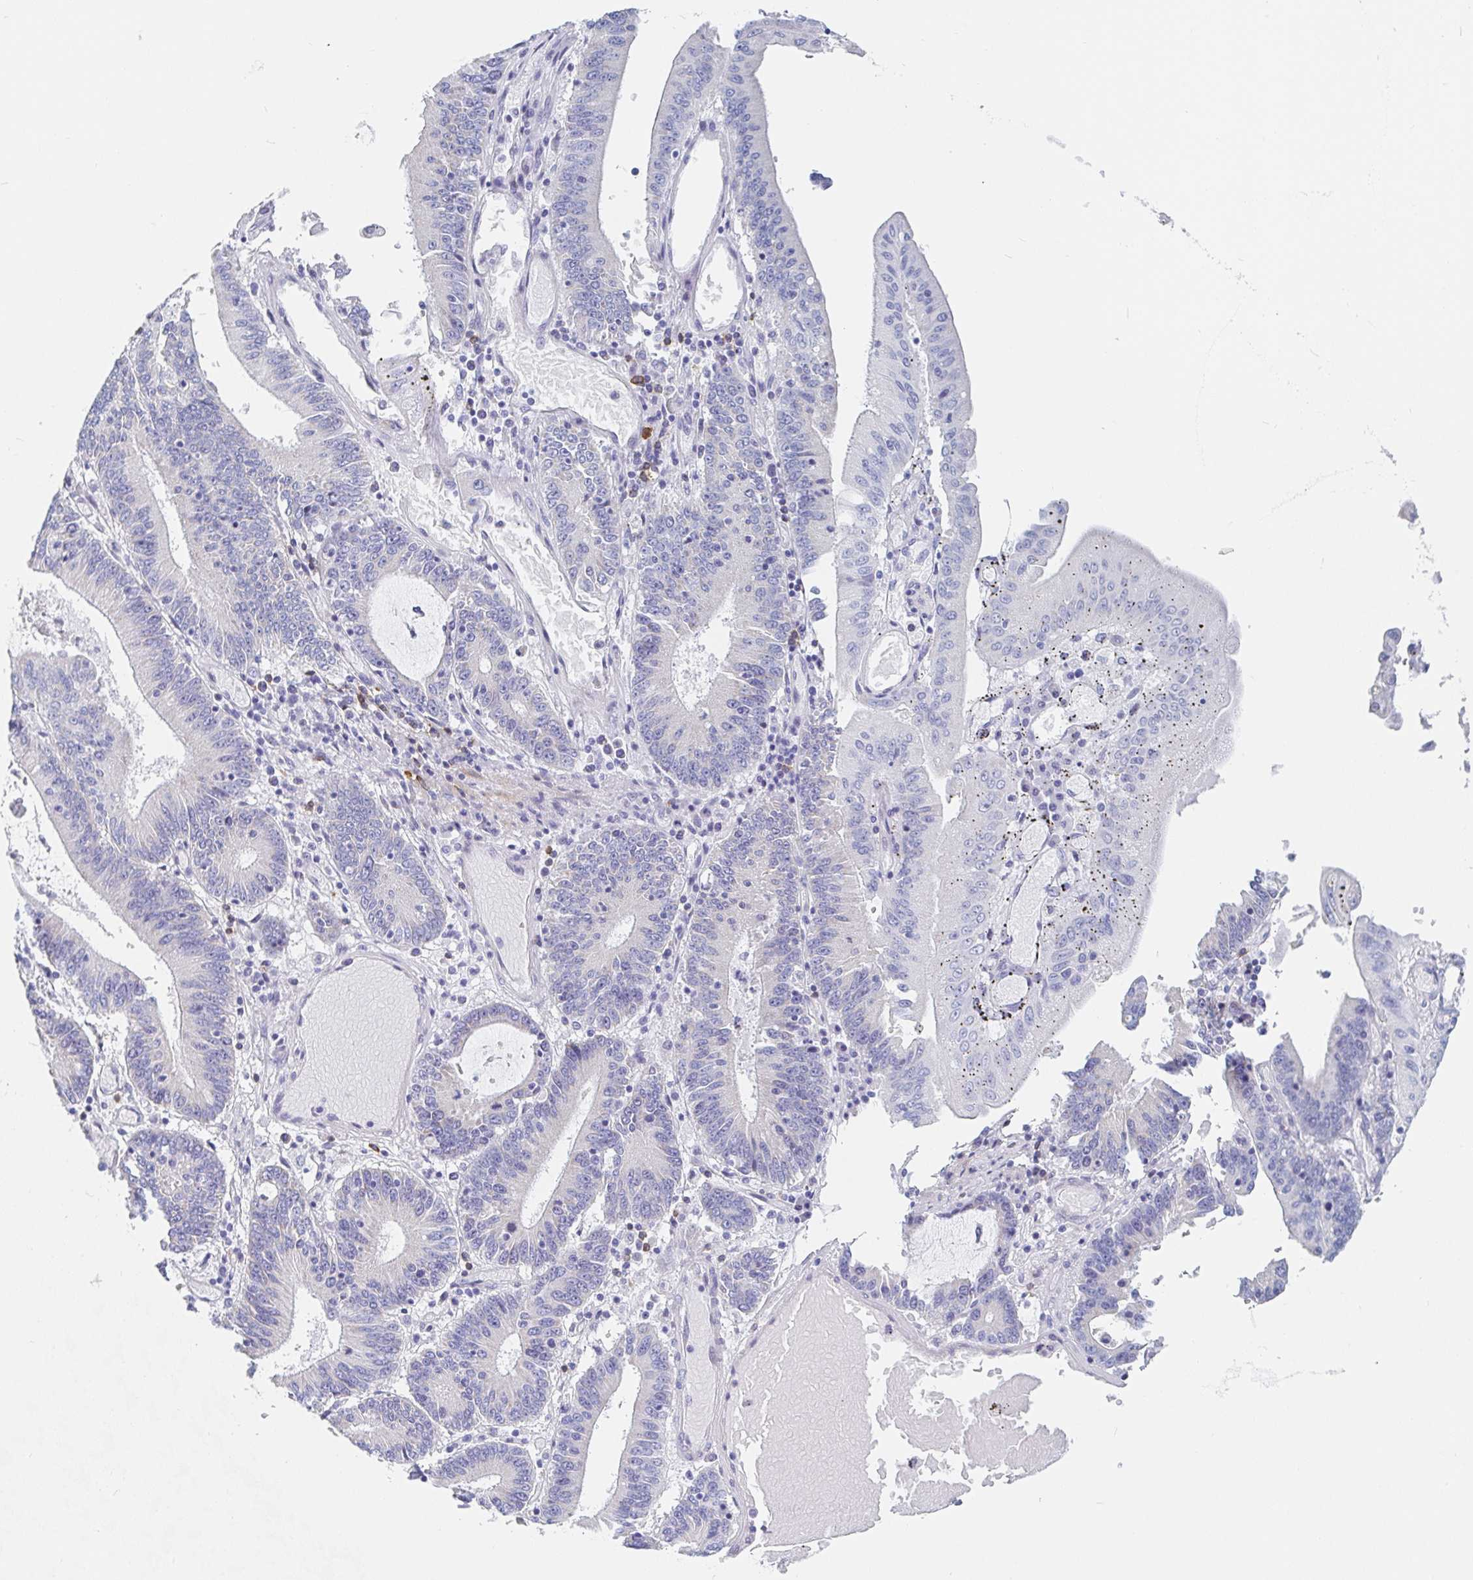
{"staining": {"intensity": "negative", "quantity": "none", "location": "none"}, "tissue": "stomach cancer", "cell_type": "Tumor cells", "image_type": "cancer", "snomed": [{"axis": "morphology", "description": "Adenocarcinoma, NOS"}, {"axis": "topography", "description": "Stomach, upper"}], "caption": "IHC micrograph of human stomach adenocarcinoma stained for a protein (brown), which exhibits no staining in tumor cells.", "gene": "PACSIN1", "patient": {"sex": "male", "age": 68}}